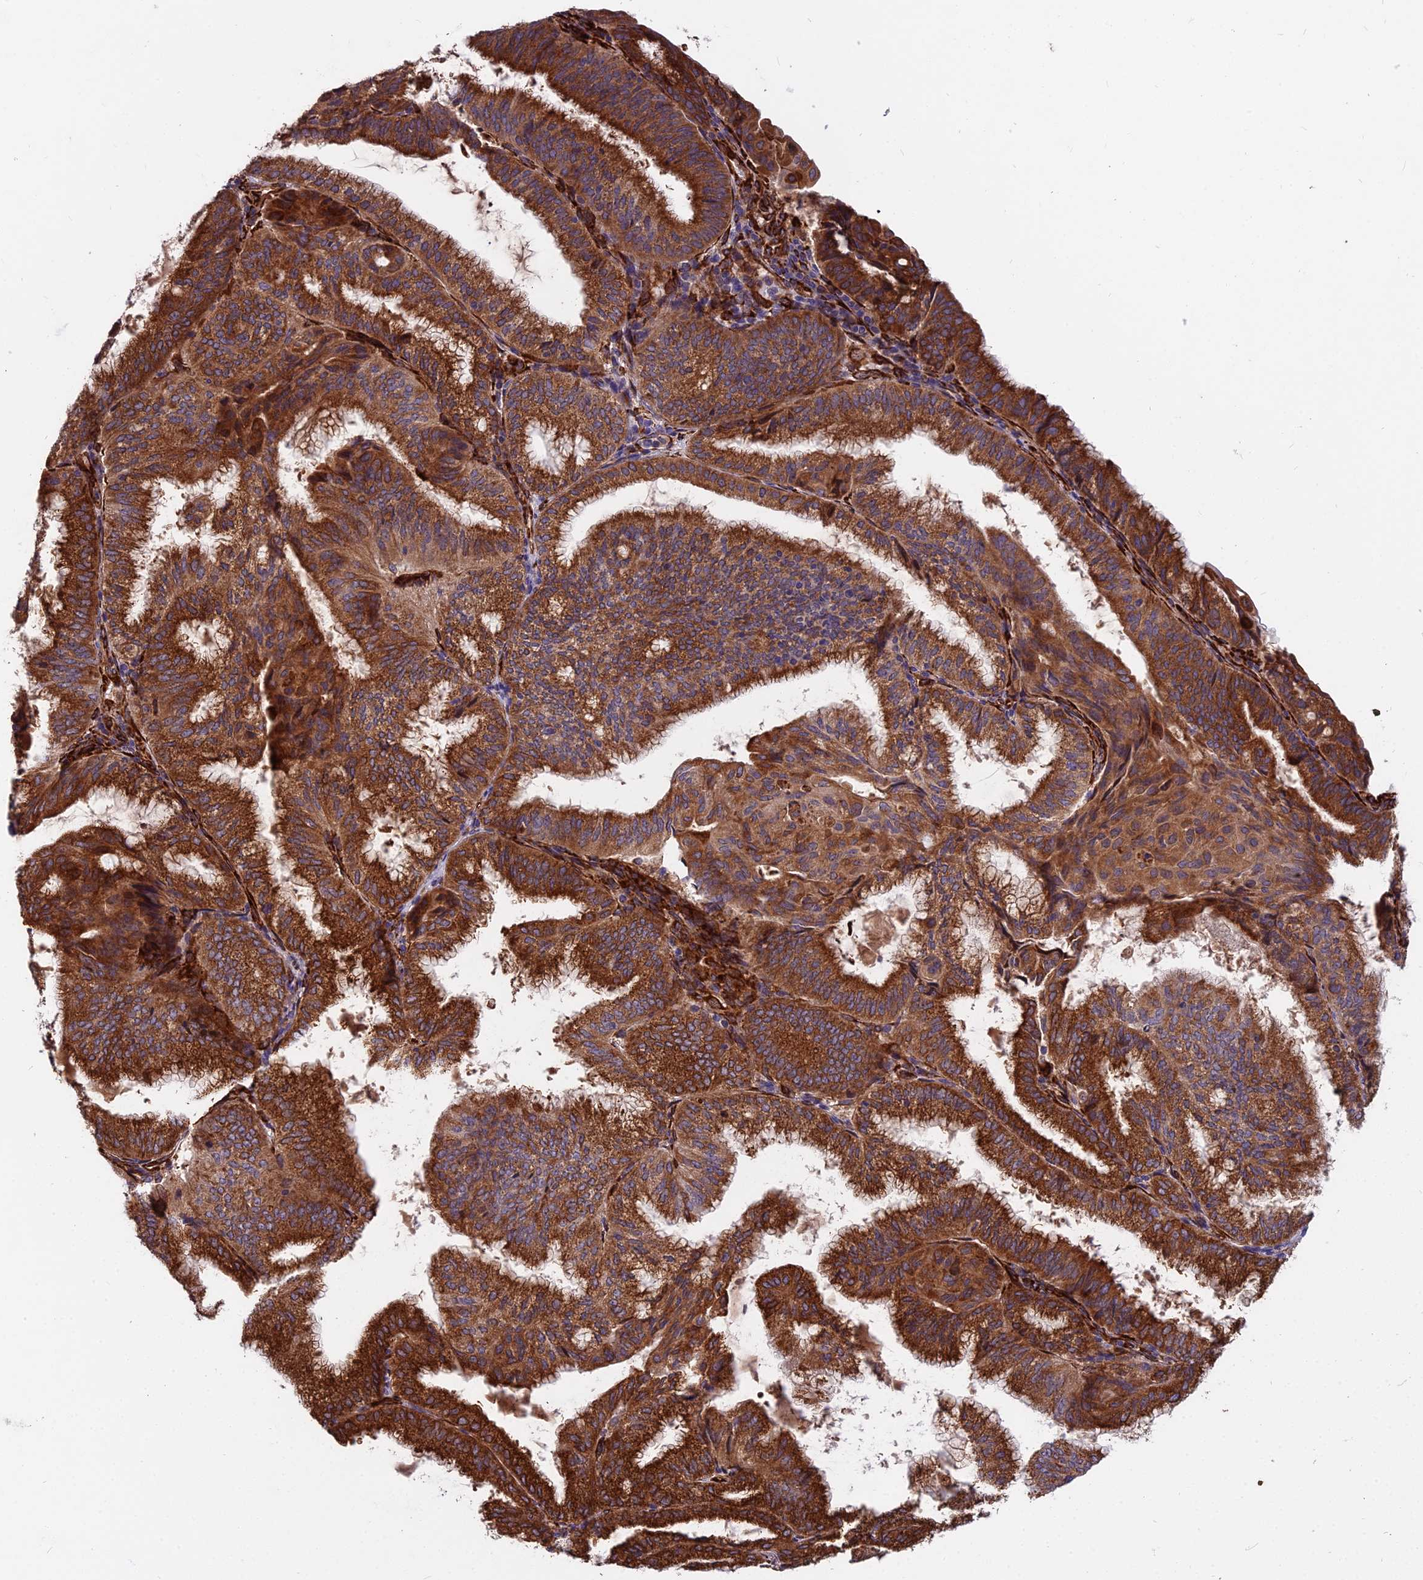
{"staining": {"intensity": "strong", "quantity": ">75%", "location": "cytoplasmic/membranous"}, "tissue": "endometrial cancer", "cell_type": "Tumor cells", "image_type": "cancer", "snomed": [{"axis": "morphology", "description": "Adenocarcinoma, NOS"}, {"axis": "topography", "description": "Endometrium"}], "caption": "DAB (3,3'-diaminobenzidine) immunohistochemical staining of human endometrial cancer (adenocarcinoma) demonstrates strong cytoplasmic/membranous protein expression in about >75% of tumor cells.", "gene": "NDUFAF7", "patient": {"sex": "female", "age": 49}}